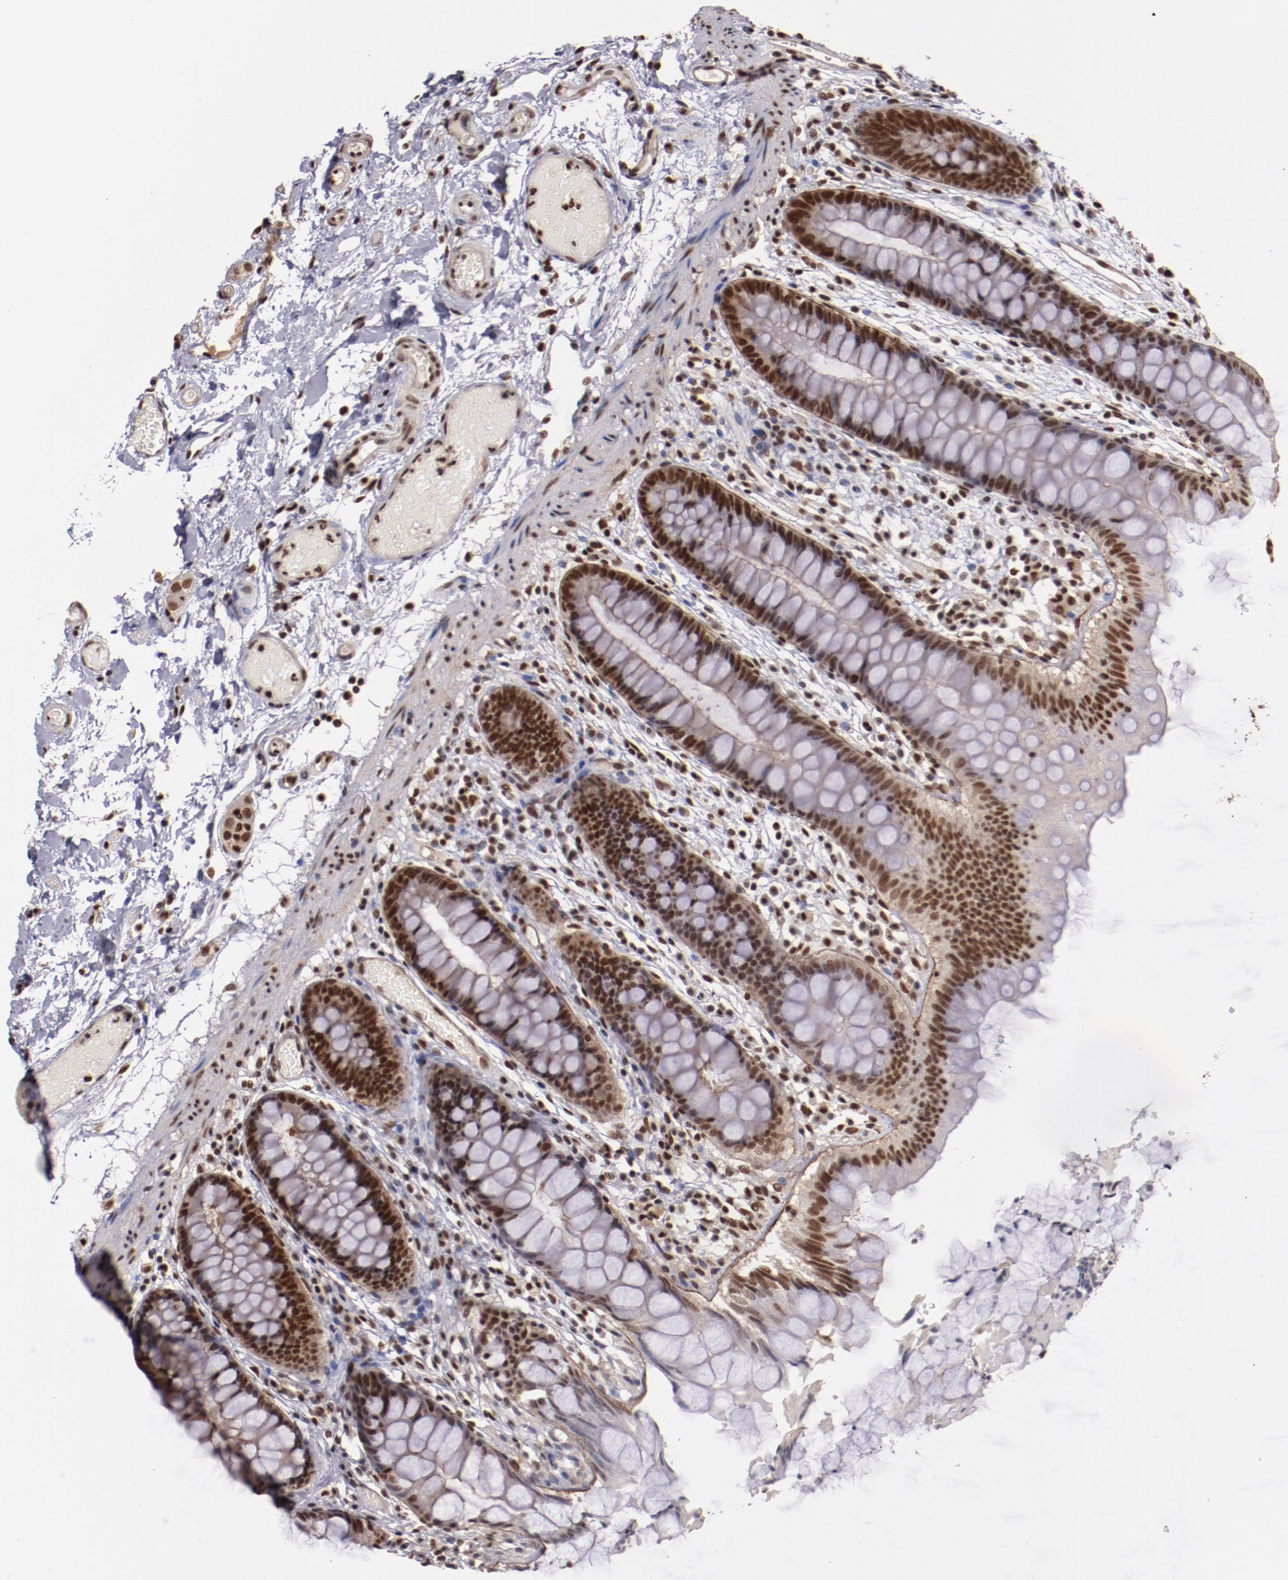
{"staining": {"intensity": "strong", "quantity": ">75%", "location": "nuclear"}, "tissue": "colon", "cell_type": "Endothelial cells", "image_type": "normal", "snomed": [{"axis": "morphology", "description": "Normal tissue, NOS"}, {"axis": "topography", "description": "Smooth muscle"}, {"axis": "topography", "description": "Colon"}], "caption": "Immunohistochemical staining of normal human colon demonstrates strong nuclear protein expression in about >75% of endothelial cells.", "gene": "STAG2", "patient": {"sex": "male", "age": 67}}